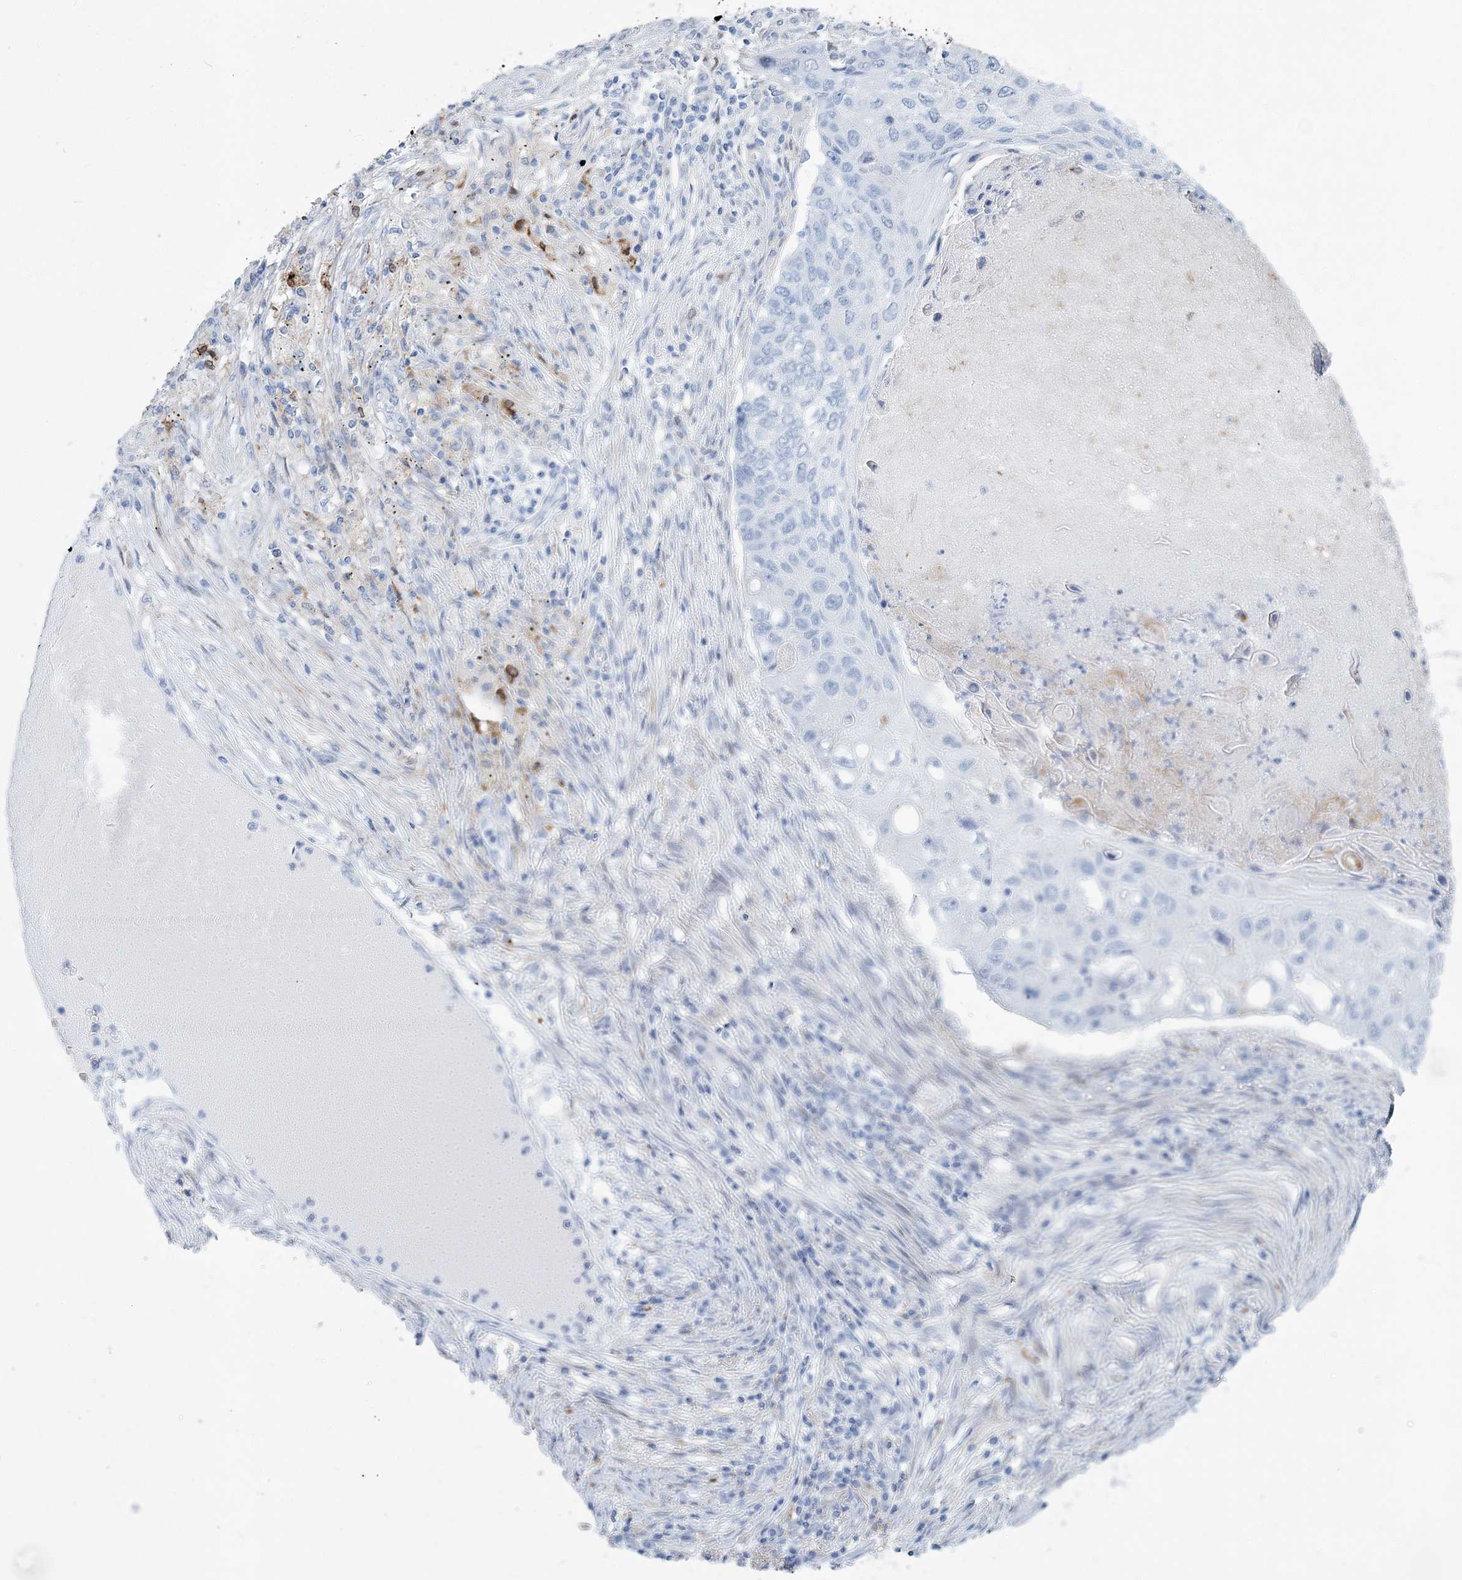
{"staining": {"intensity": "negative", "quantity": "none", "location": "none"}, "tissue": "lung cancer", "cell_type": "Tumor cells", "image_type": "cancer", "snomed": [{"axis": "morphology", "description": "Squamous cell carcinoma, NOS"}, {"axis": "topography", "description": "Lung"}], "caption": "DAB immunohistochemical staining of lung cancer shows no significant positivity in tumor cells.", "gene": "NKX6-1", "patient": {"sex": "female", "age": 63}}